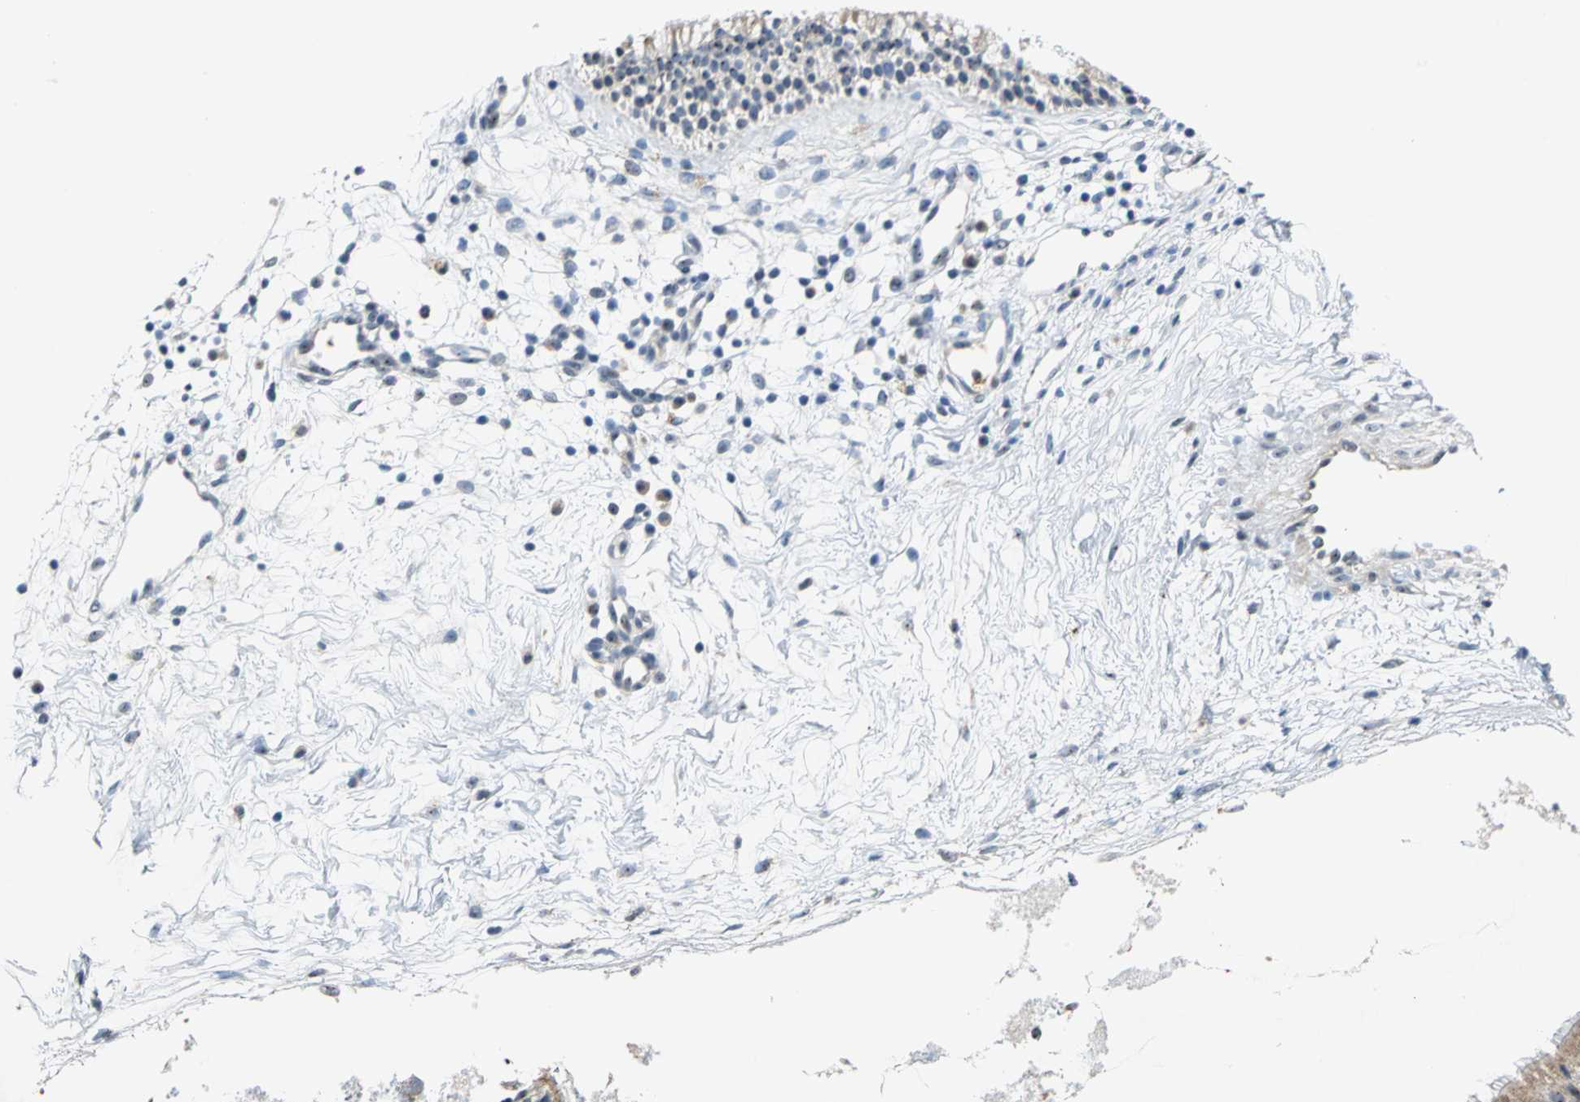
{"staining": {"intensity": "moderate", "quantity": "25%-75%", "location": "nuclear"}, "tissue": "nasopharynx", "cell_type": "Respiratory epithelial cells", "image_type": "normal", "snomed": [{"axis": "morphology", "description": "Normal tissue, NOS"}, {"axis": "topography", "description": "Nasopharynx"}], "caption": "A brown stain labels moderate nuclear expression of a protein in respiratory epithelial cells of benign nasopharynx. The staining was performed using DAB (3,3'-diaminobenzidine), with brown indicating positive protein expression. Nuclei are stained blue with hematoxylin.", "gene": "MYBBP1A", "patient": {"sex": "male", "age": 21}}